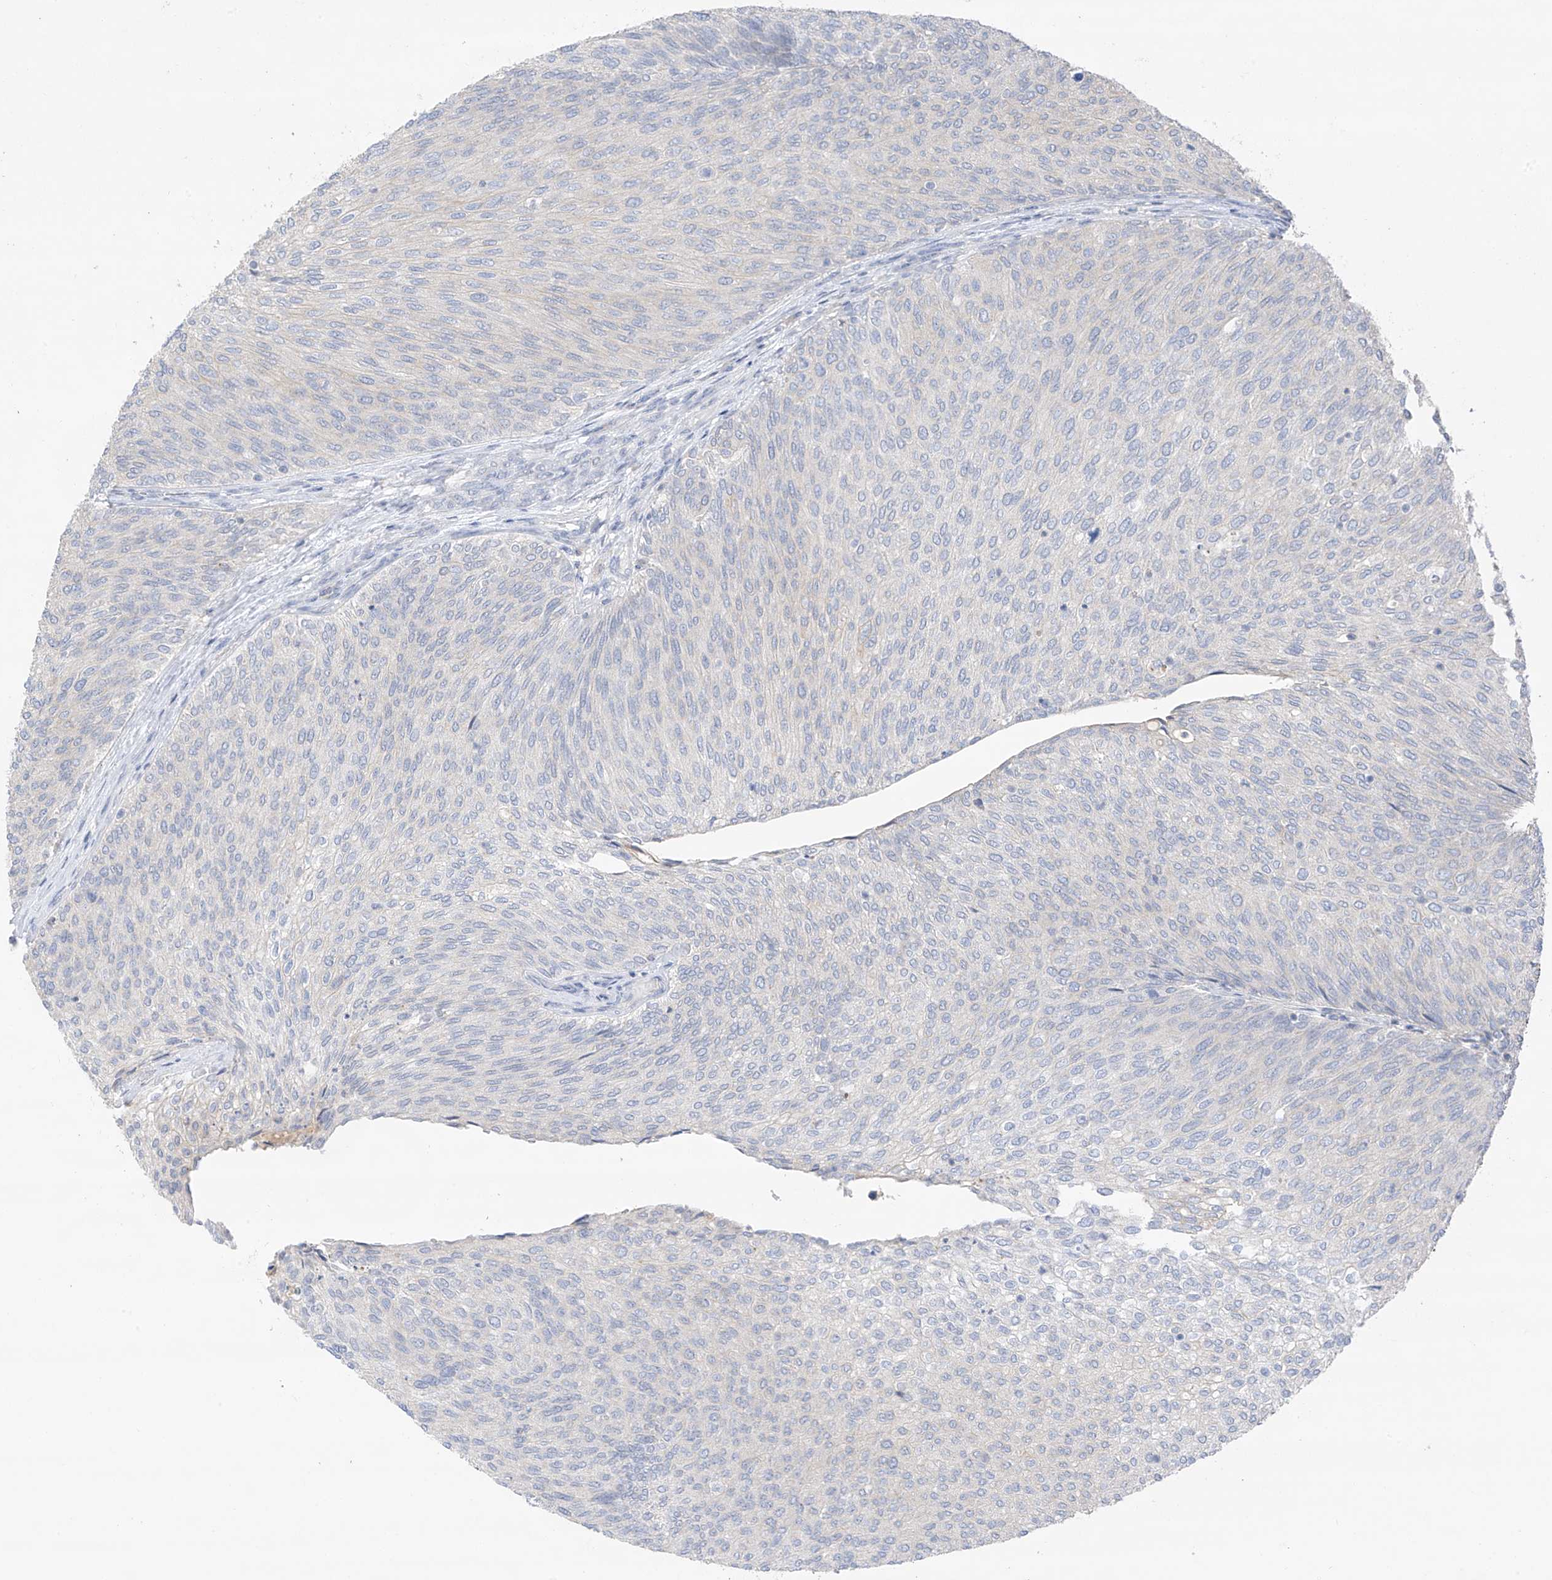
{"staining": {"intensity": "negative", "quantity": "none", "location": "none"}, "tissue": "urothelial cancer", "cell_type": "Tumor cells", "image_type": "cancer", "snomed": [{"axis": "morphology", "description": "Urothelial carcinoma, Low grade"}, {"axis": "topography", "description": "Urinary bladder"}], "caption": "Tumor cells are negative for brown protein staining in urothelial cancer.", "gene": "CAPN13", "patient": {"sex": "female", "age": 79}}